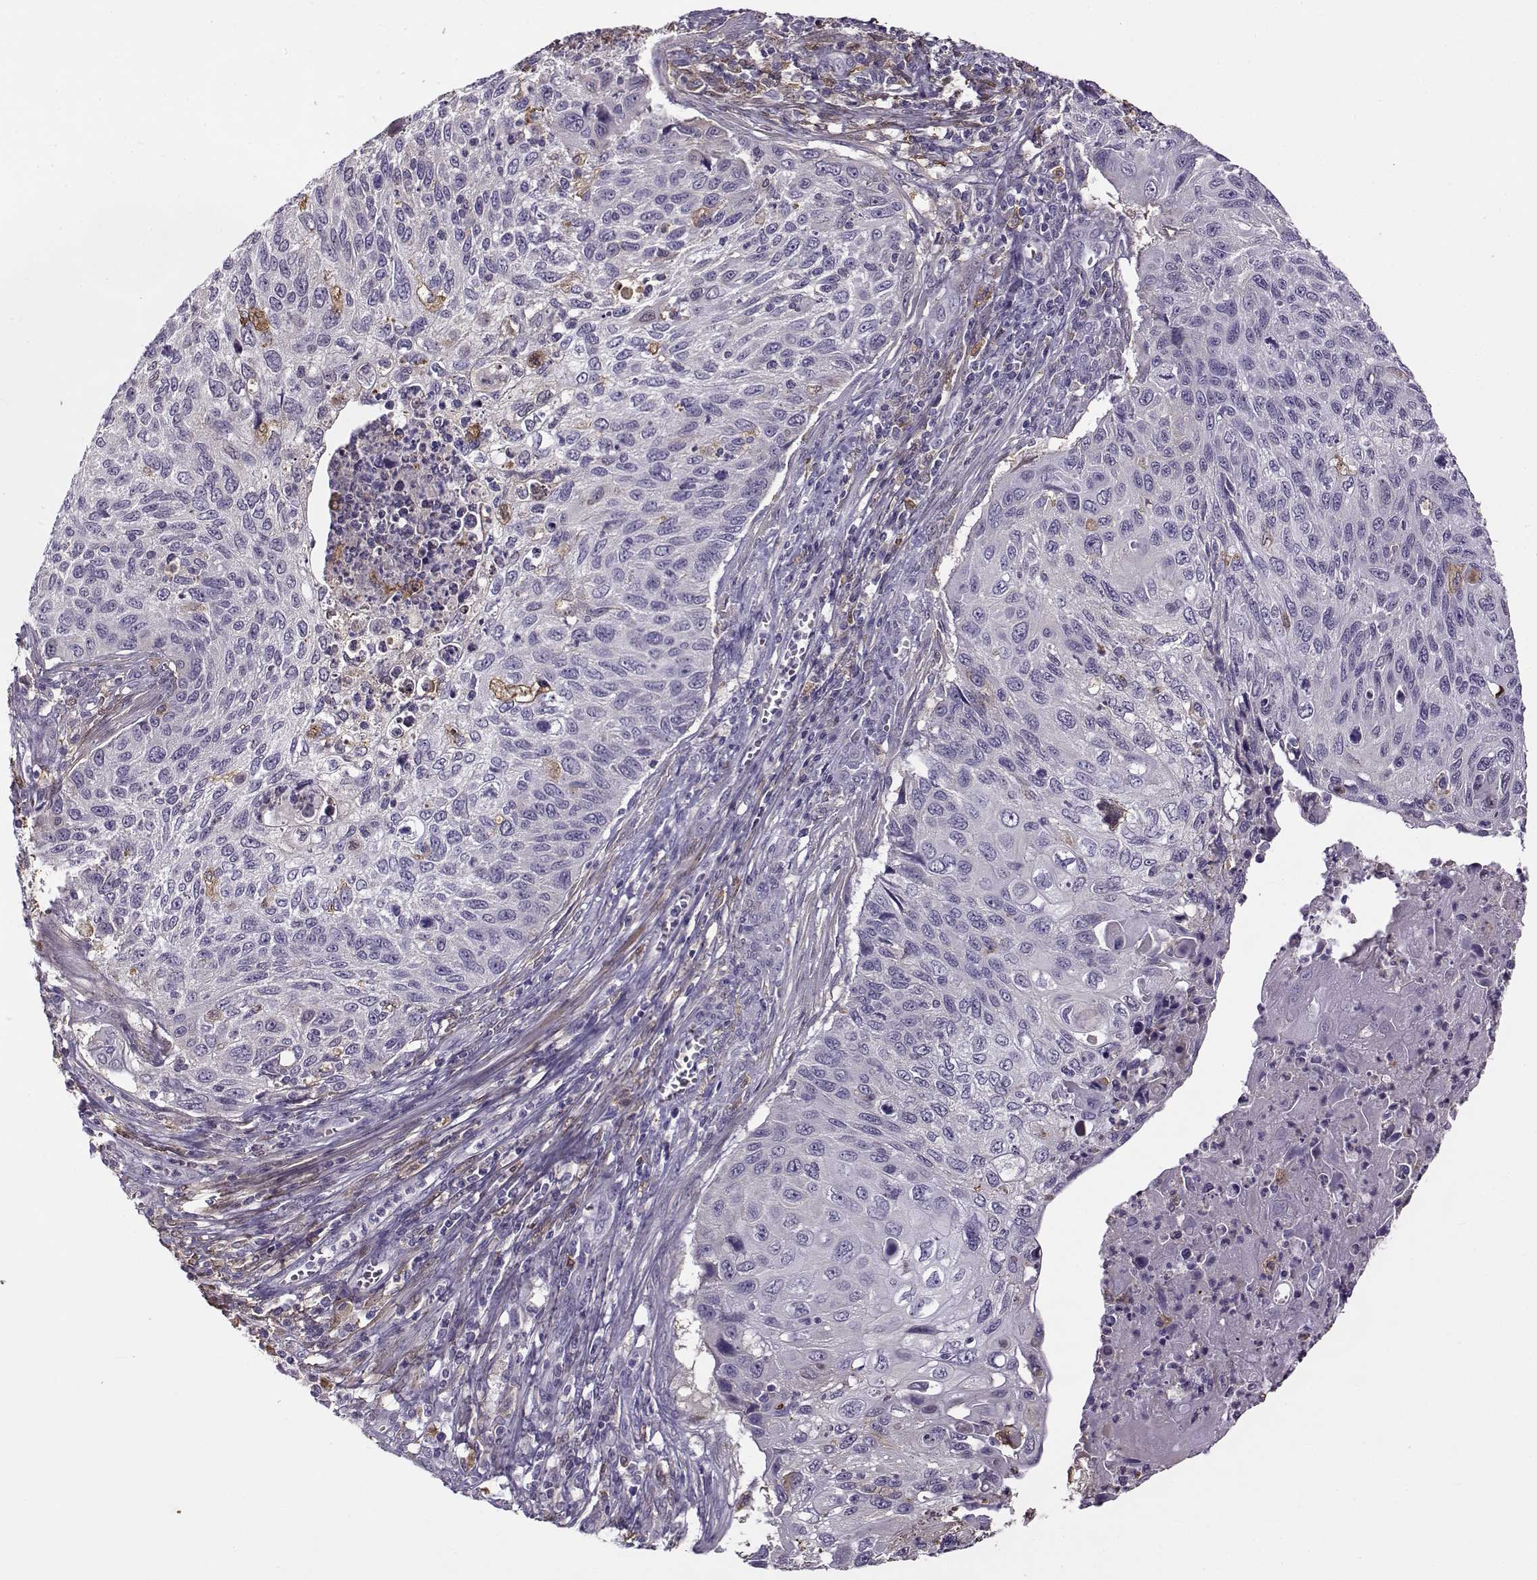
{"staining": {"intensity": "negative", "quantity": "none", "location": "none"}, "tissue": "cervical cancer", "cell_type": "Tumor cells", "image_type": "cancer", "snomed": [{"axis": "morphology", "description": "Squamous cell carcinoma, NOS"}, {"axis": "topography", "description": "Cervix"}], "caption": "Immunohistochemistry image of neoplastic tissue: human squamous cell carcinoma (cervical) stained with DAB (3,3'-diaminobenzidine) demonstrates no significant protein staining in tumor cells. (Brightfield microscopy of DAB immunohistochemistry (IHC) at high magnification).", "gene": "UCP3", "patient": {"sex": "female", "age": 70}}